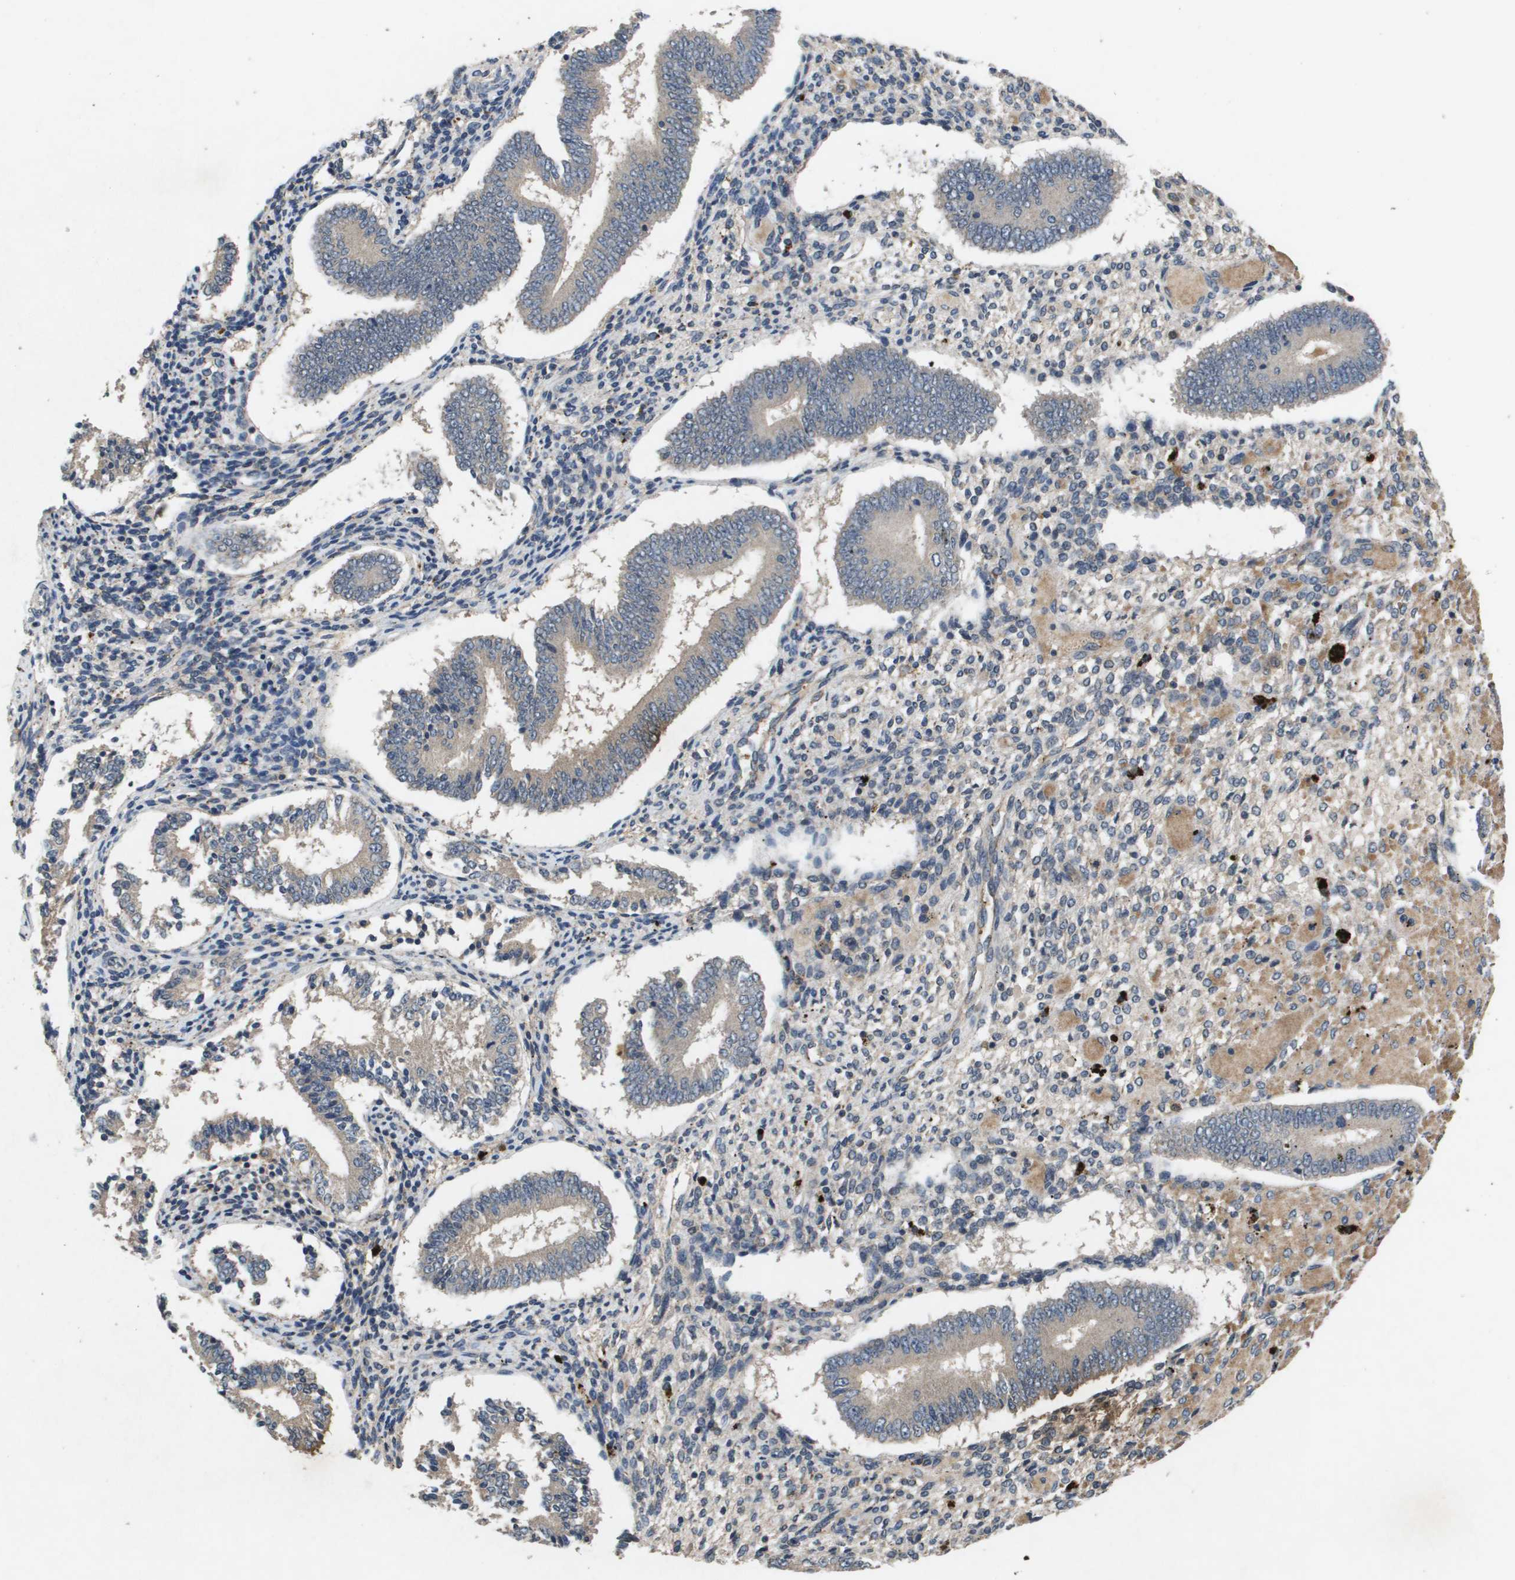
{"staining": {"intensity": "weak", "quantity": "<25%", "location": "cytoplasmic/membranous"}, "tissue": "endometrium", "cell_type": "Cells in endometrial stroma", "image_type": "normal", "snomed": [{"axis": "morphology", "description": "Normal tissue, NOS"}, {"axis": "topography", "description": "Endometrium"}], "caption": "High magnification brightfield microscopy of unremarkable endometrium stained with DAB (brown) and counterstained with hematoxylin (blue): cells in endometrial stroma show no significant expression. Brightfield microscopy of IHC stained with DAB (3,3'-diaminobenzidine) (brown) and hematoxylin (blue), captured at high magnification.", "gene": "PROC", "patient": {"sex": "female", "age": 42}}